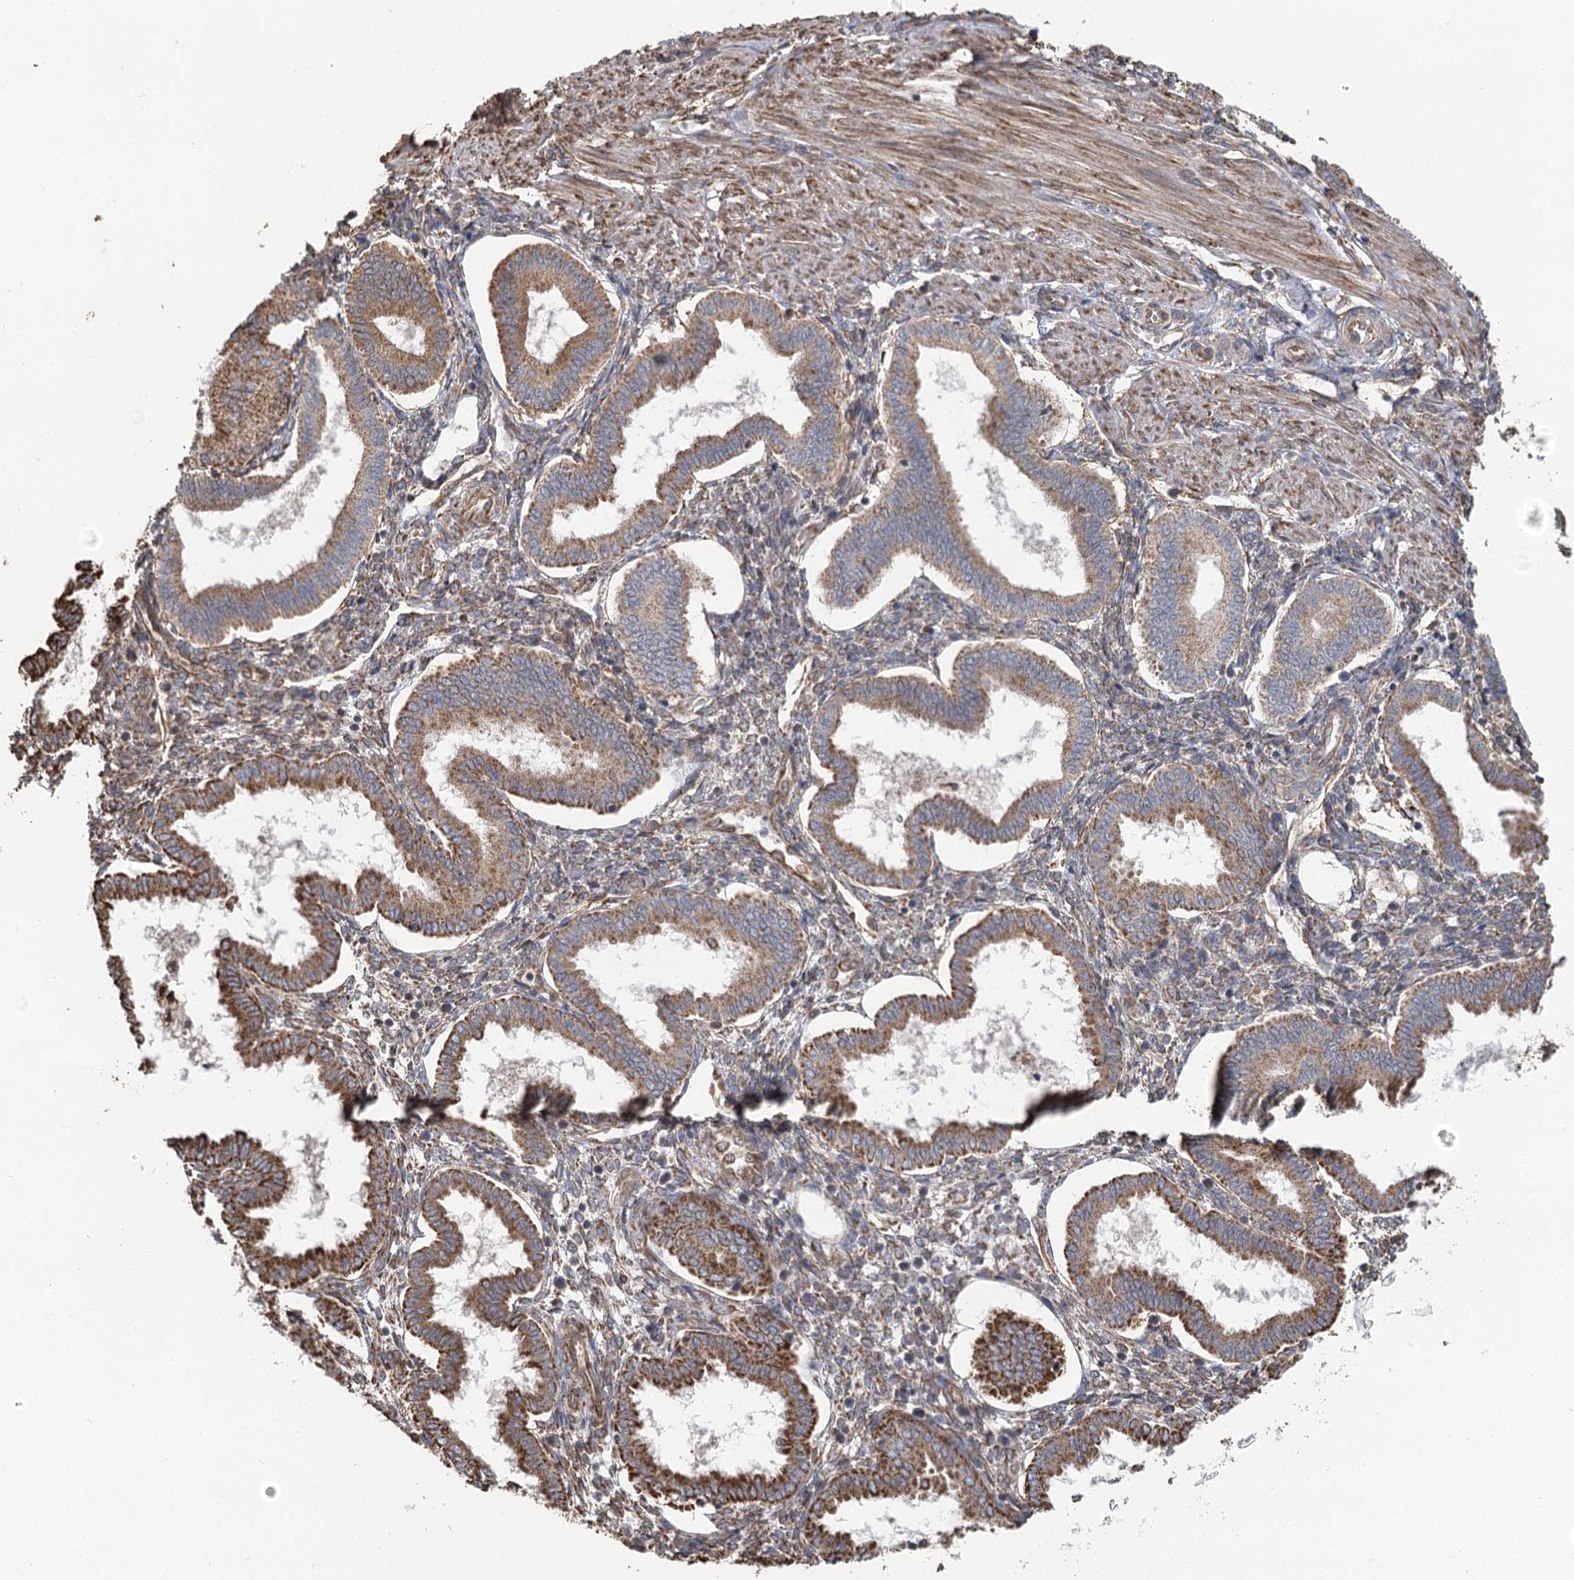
{"staining": {"intensity": "weak", "quantity": ">75%", "location": "cytoplasmic/membranous"}, "tissue": "endometrium", "cell_type": "Cells in endometrial stroma", "image_type": "normal", "snomed": [{"axis": "morphology", "description": "Normal tissue, NOS"}, {"axis": "topography", "description": "Endometrium"}], "caption": "A micrograph of endometrium stained for a protein shows weak cytoplasmic/membranous brown staining in cells in endometrial stroma. The protein is stained brown, and the nuclei are stained in blue (DAB IHC with brightfield microscopy, high magnification).", "gene": "IL11RA", "patient": {"sex": "female", "age": 25}}